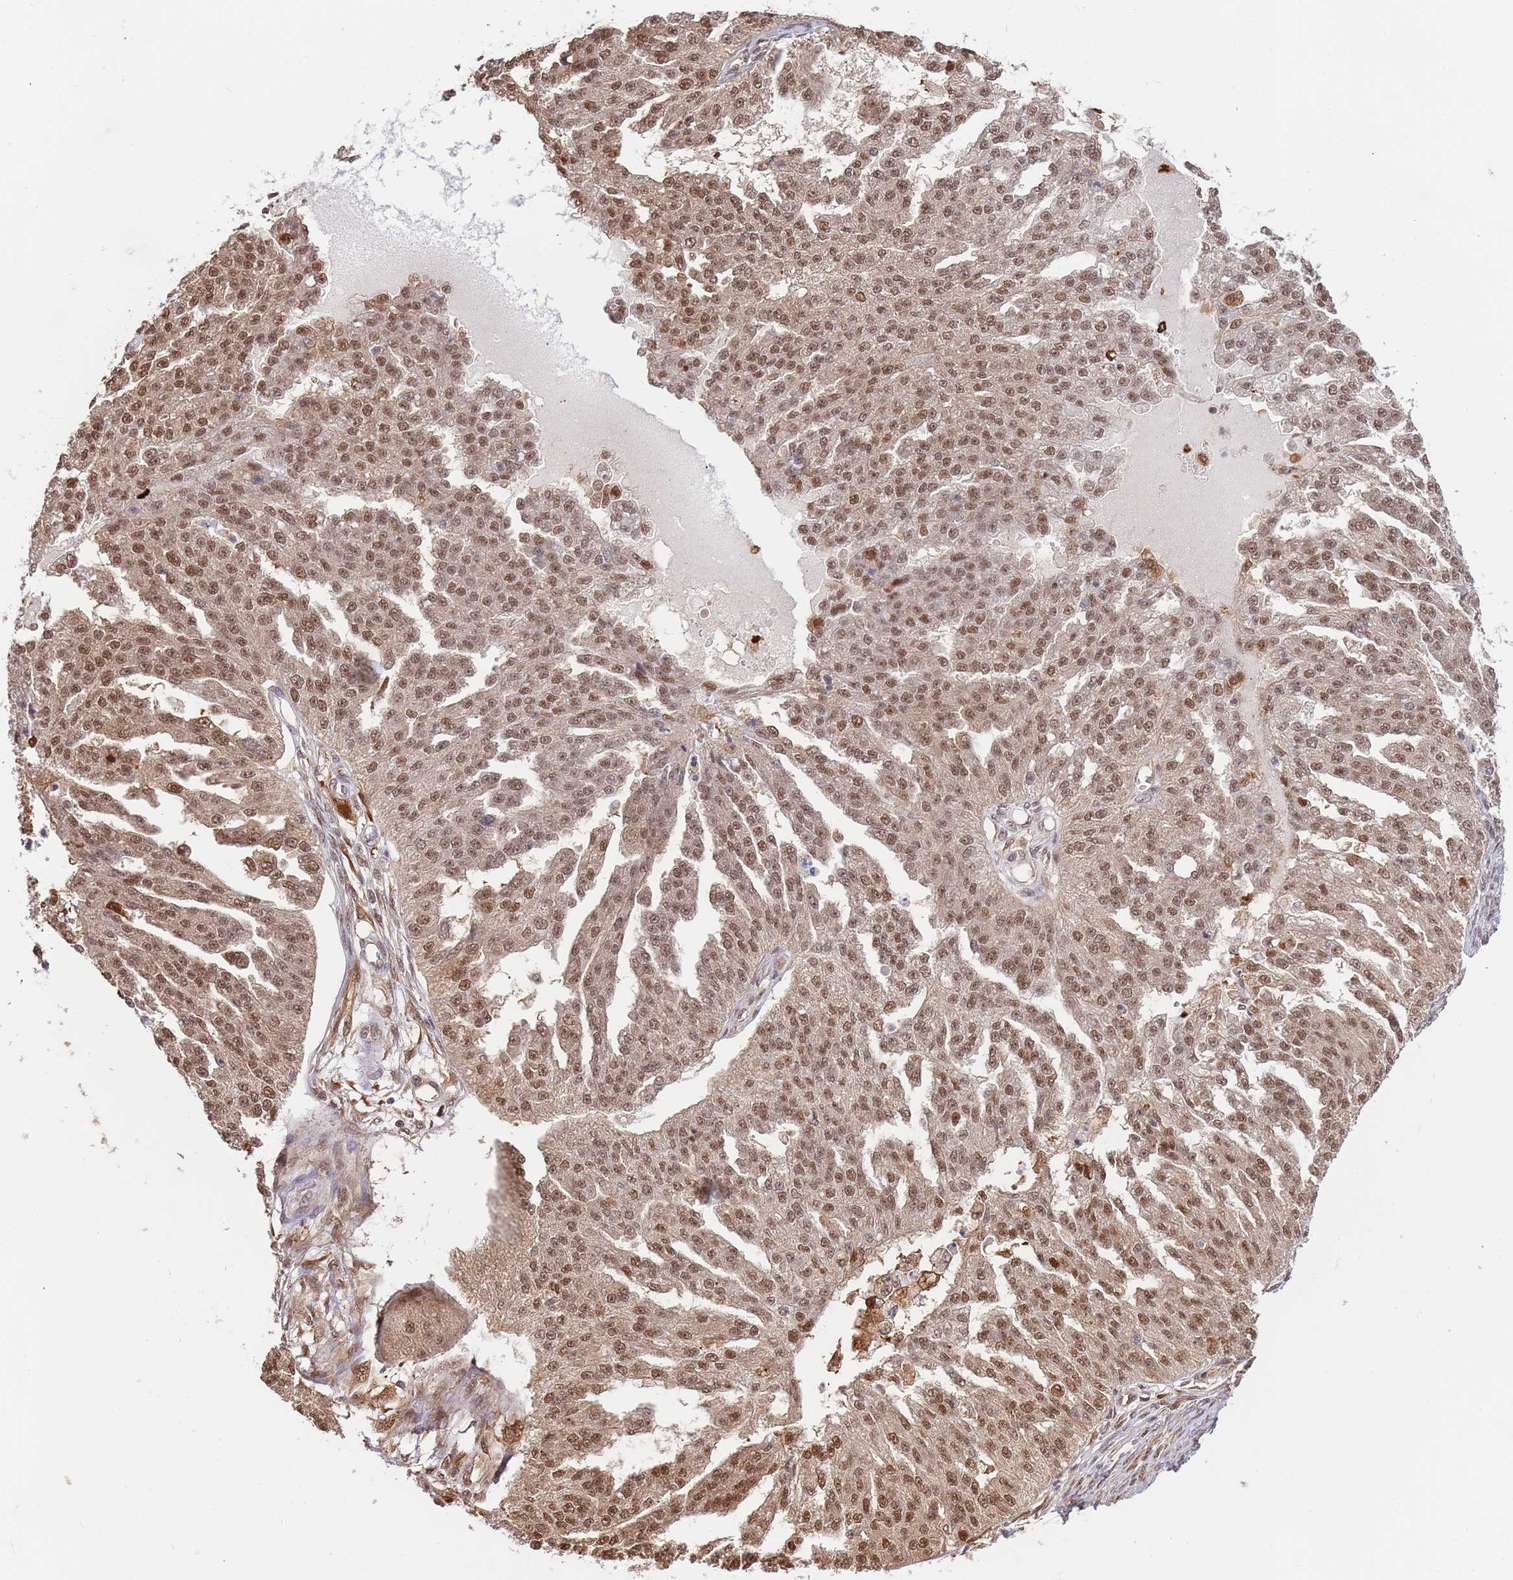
{"staining": {"intensity": "moderate", "quantity": ">75%", "location": "nuclear"}, "tissue": "ovarian cancer", "cell_type": "Tumor cells", "image_type": "cancer", "snomed": [{"axis": "morphology", "description": "Cystadenocarcinoma, serous, NOS"}, {"axis": "topography", "description": "Ovary"}], "caption": "Serous cystadenocarcinoma (ovarian) stained with a brown dye displays moderate nuclear positive expression in about >75% of tumor cells.", "gene": "PLSCR5", "patient": {"sex": "female", "age": 58}}